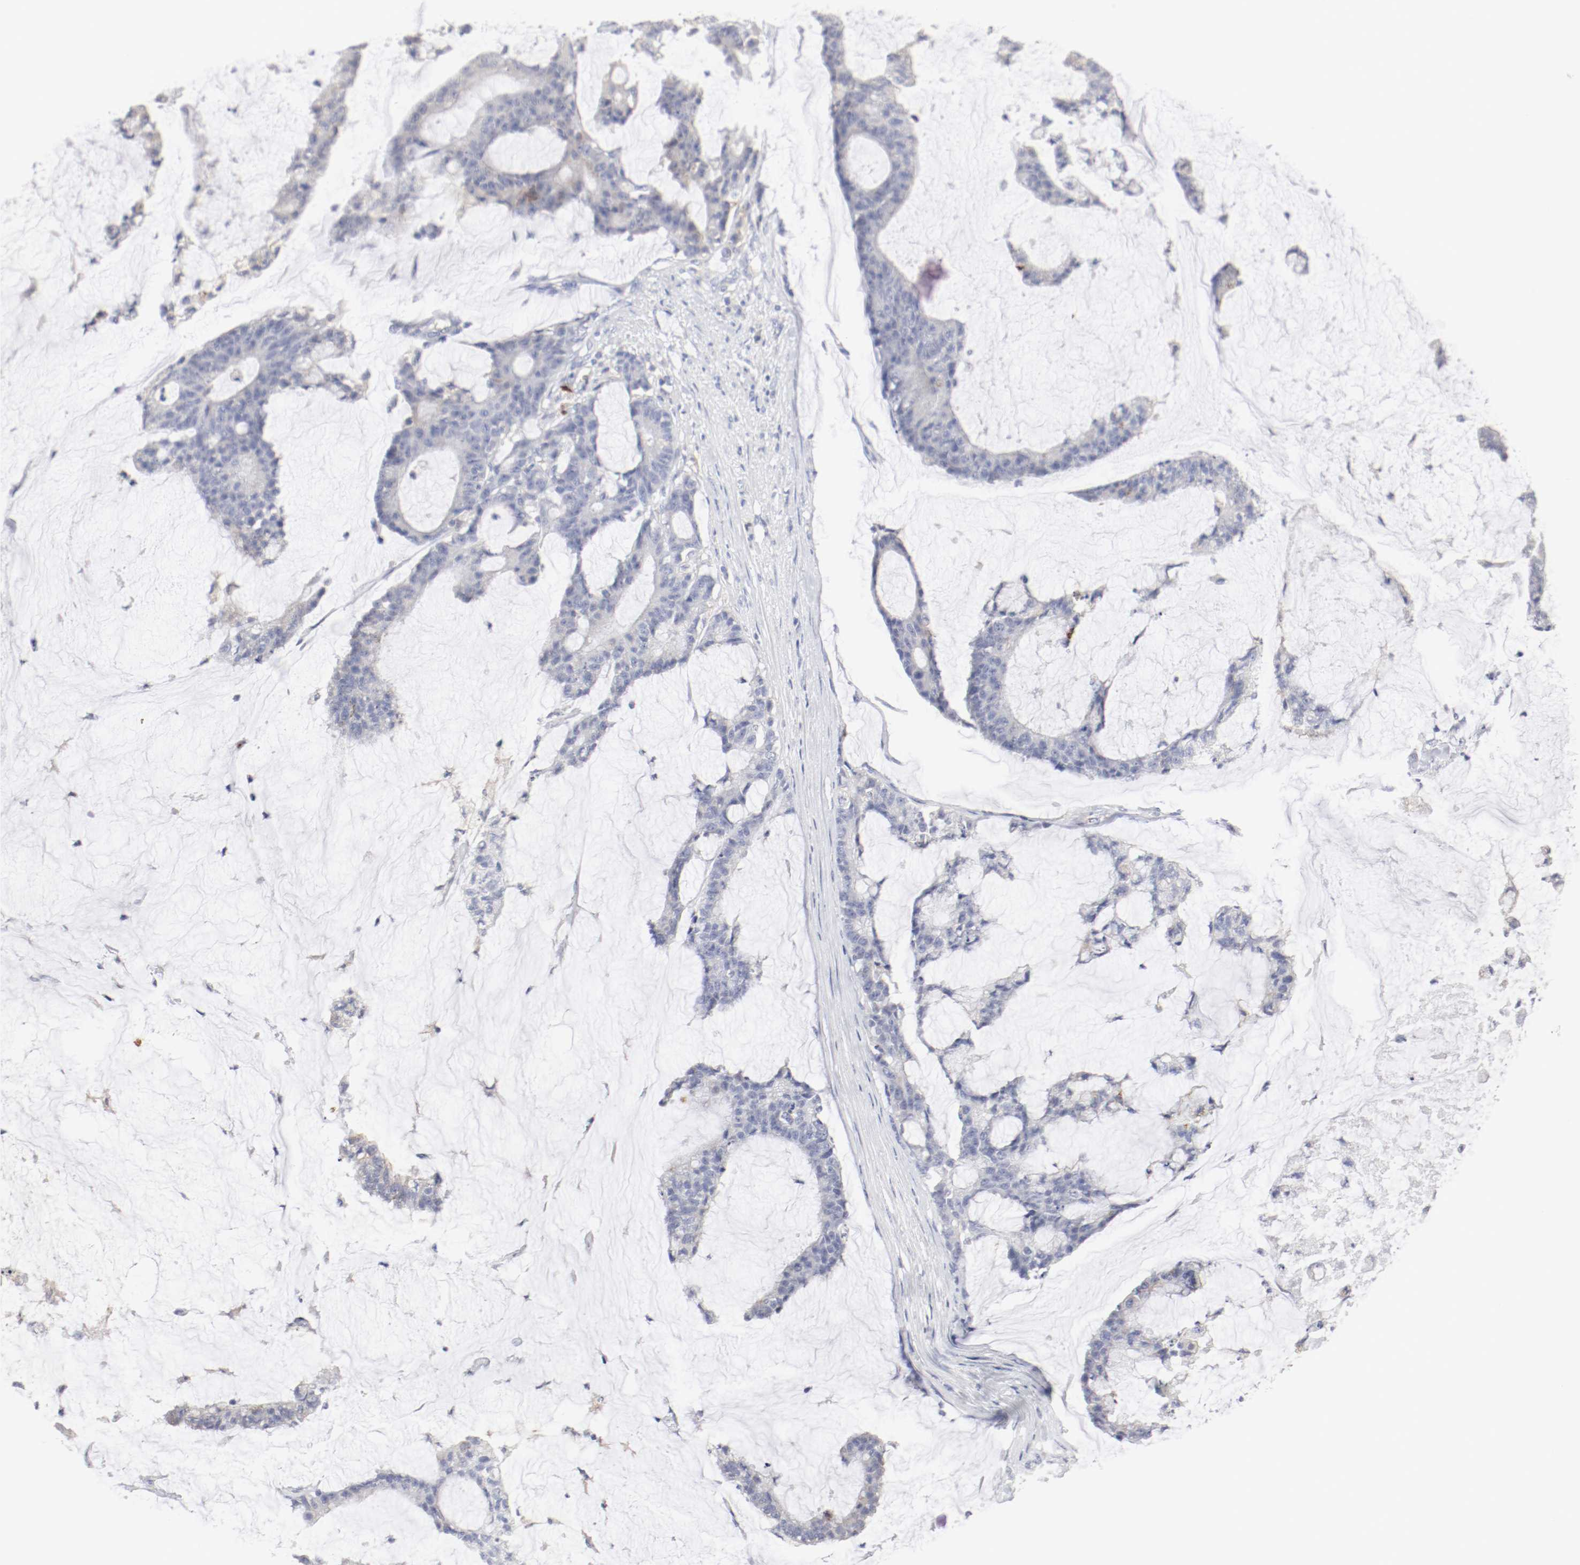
{"staining": {"intensity": "moderate", "quantity": "25%-75%", "location": "cytoplasmic/membranous"}, "tissue": "colorectal cancer", "cell_type": "Tumor cells", "image_type": "cancer", "snomed": [{"axis": "morphology", "description": "Adenocarcinoma, NOS"}, {"axis": "topography", "description": "Colon"}], "caption": "The photomicrograph exhibits a brown stain indicating the presence of a protein in the cytoplasmic/membranous of tumor cells in colorectal cancer (adenocarcinoma).", "gene": "ITGAX", "patient": {"sex": "female", "age": 84}}